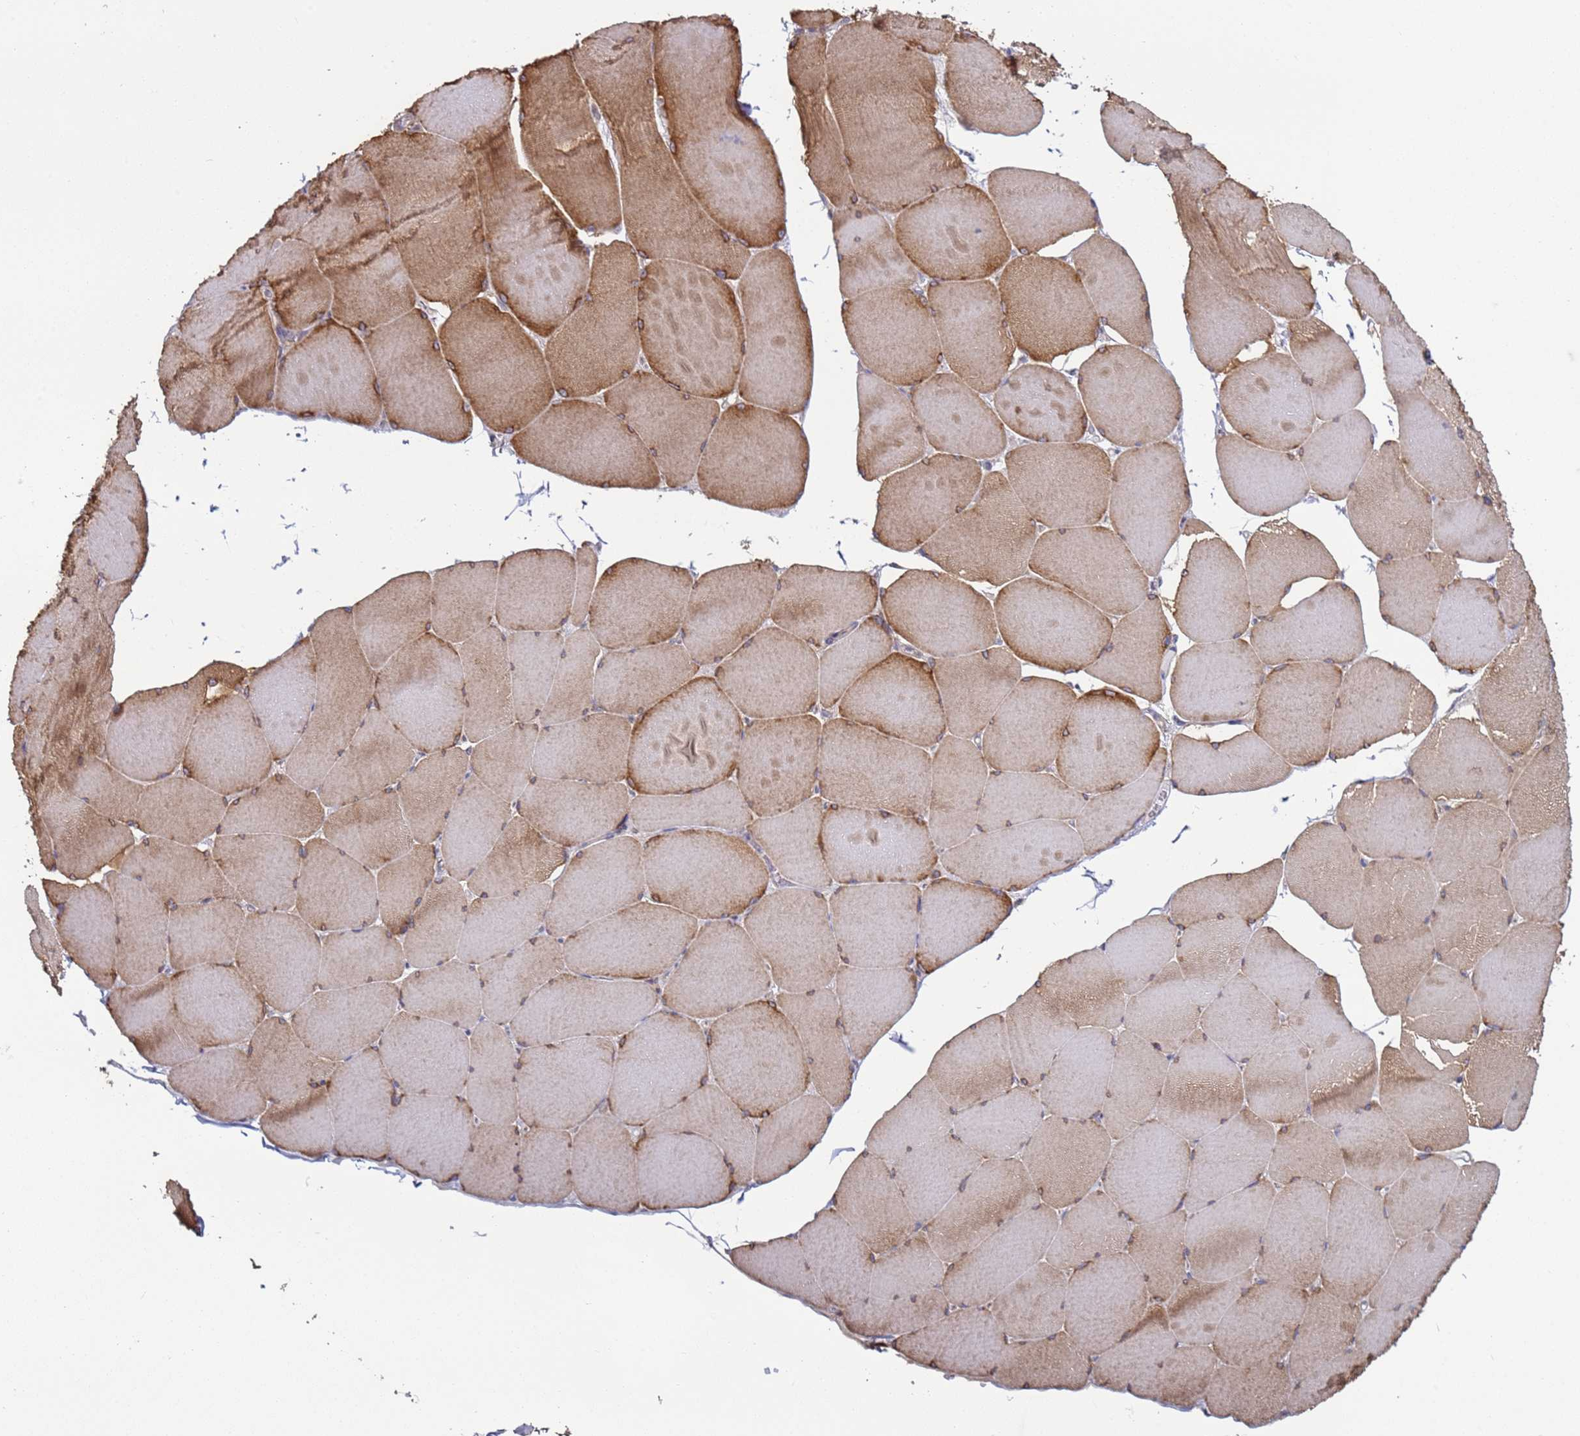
{"staining": {"intensity": "moderate", "quantity": "25%-75%", "location": "cytoplasmic/membranous"}, "tissue": "skeletal muscle", "cell_type": "Myocytes", "image_type": "normal", "snomed": [{"axis": "morphology", "description": "Normal tissue, NOS"}, {"axis": "topography", "description": "Skeletal muscle"}, {"axis": "topography", "description": "Head-Neck"}], "caption": "Immunohistochemical staining of normal skeletal muscle exhibits 25%-75% levels of moderate cytoplasmic/membranous protein staining in approximately 25%-75% of myocytes. (DAB (3,3'-diaminobenzidine) = brown stain, brightfield microscopy at high magnification).", "gene": "DIP2B", "patient": {"sex": "male", "age": 66}}